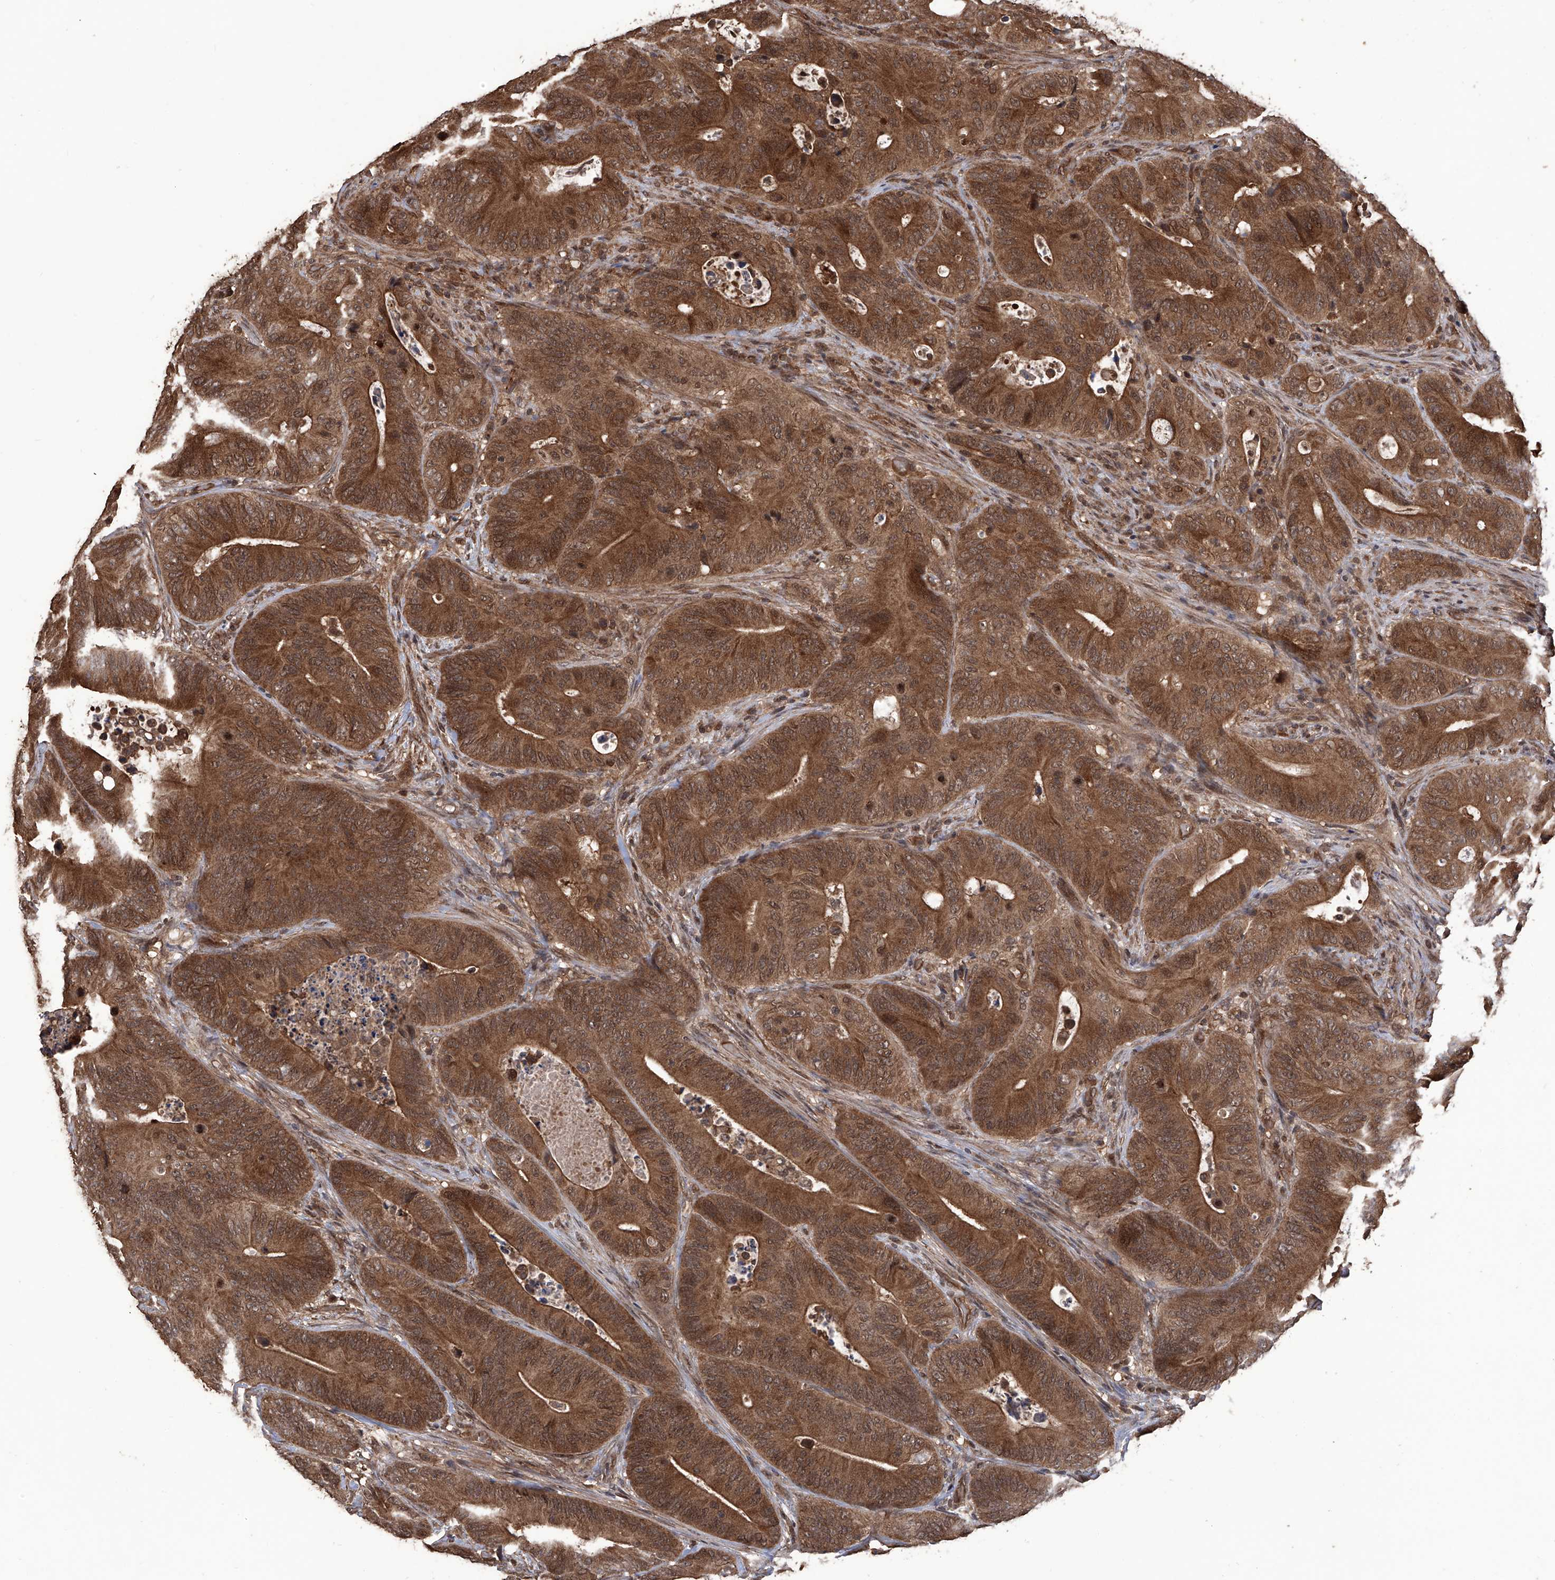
{"staining": {"intensity": "strong", "quantity": ">75%", "location": "cytoplasmic/membranous,nuclear"}, "tissue": "colorectal cancer", "cell_type": "Tumor cells", "image_type": "cancer", "snomed": [{"axis": "morphology", "description": "Adenocarcinoma, NOS"}, {"axis": "topography", "description": "Colon"}], "caption": "DAB (3,3'-diaminobenzidine) immunohistochemical staining of adenocarcinoma (colorectal) shows strong cytoplasmic/membranous and nuclear protein expression in about >75% of tumor cells.", "gene": "LYSMD4", "patient": {"sex": "male", "age": 83}}